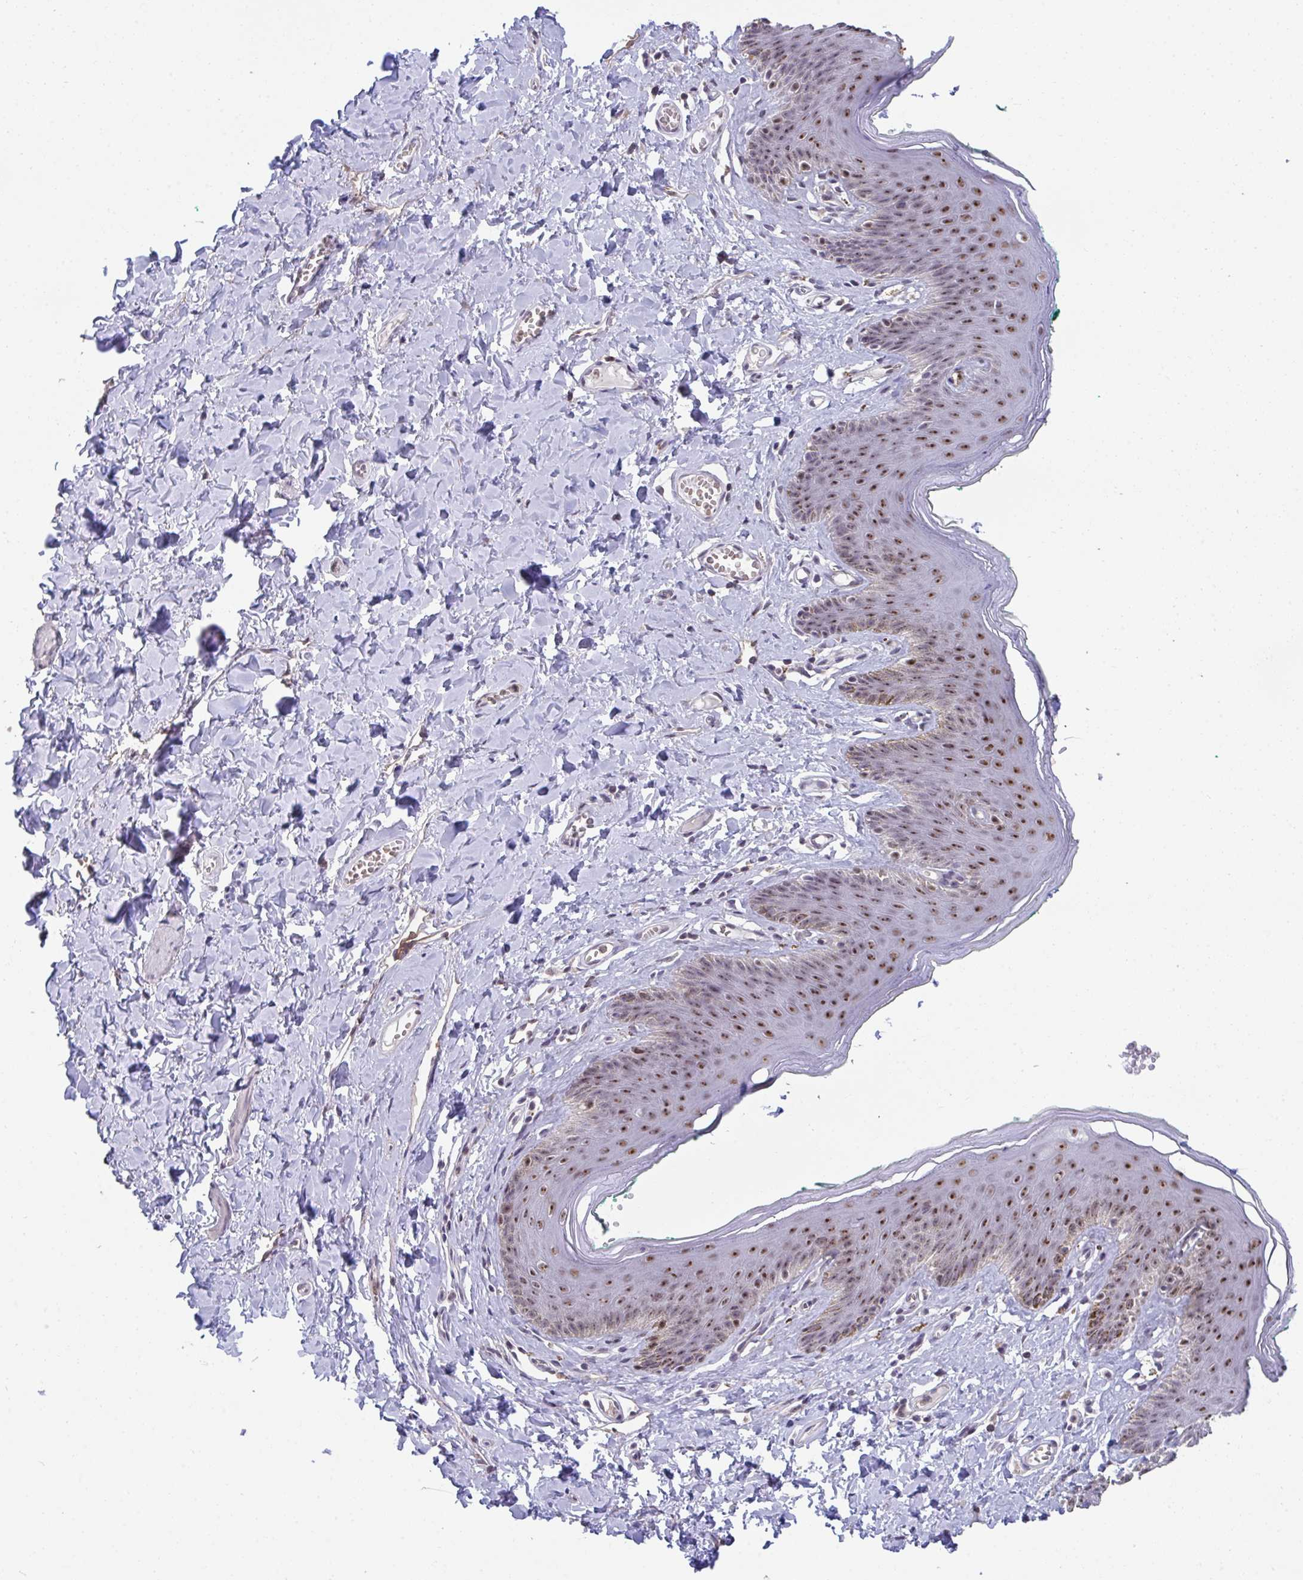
{"staining": {"intensity": "moderate", "quantity": "25%-75%", "location": "nuclear"}, "tissue": "skin", "cell_type": "Epidermal cells", "image_type": "normal", "snomed": [{"axis": "morphology", "description": "Normal tissue, NOS"}, {"axis": "topography", "description": "Vulva"}, {"axis": "topography", "description": "Peripheral nerve tissue"}], "caption": "Skin was stained to show a protein in brown. There is medium levels of moderate nuclear expression in about 25%-75% of epidermal cells. (IHC, brightfield microscopy, high magnification).", "gene": "SENP3", "patient": {"sex": "female", "age": 66}}